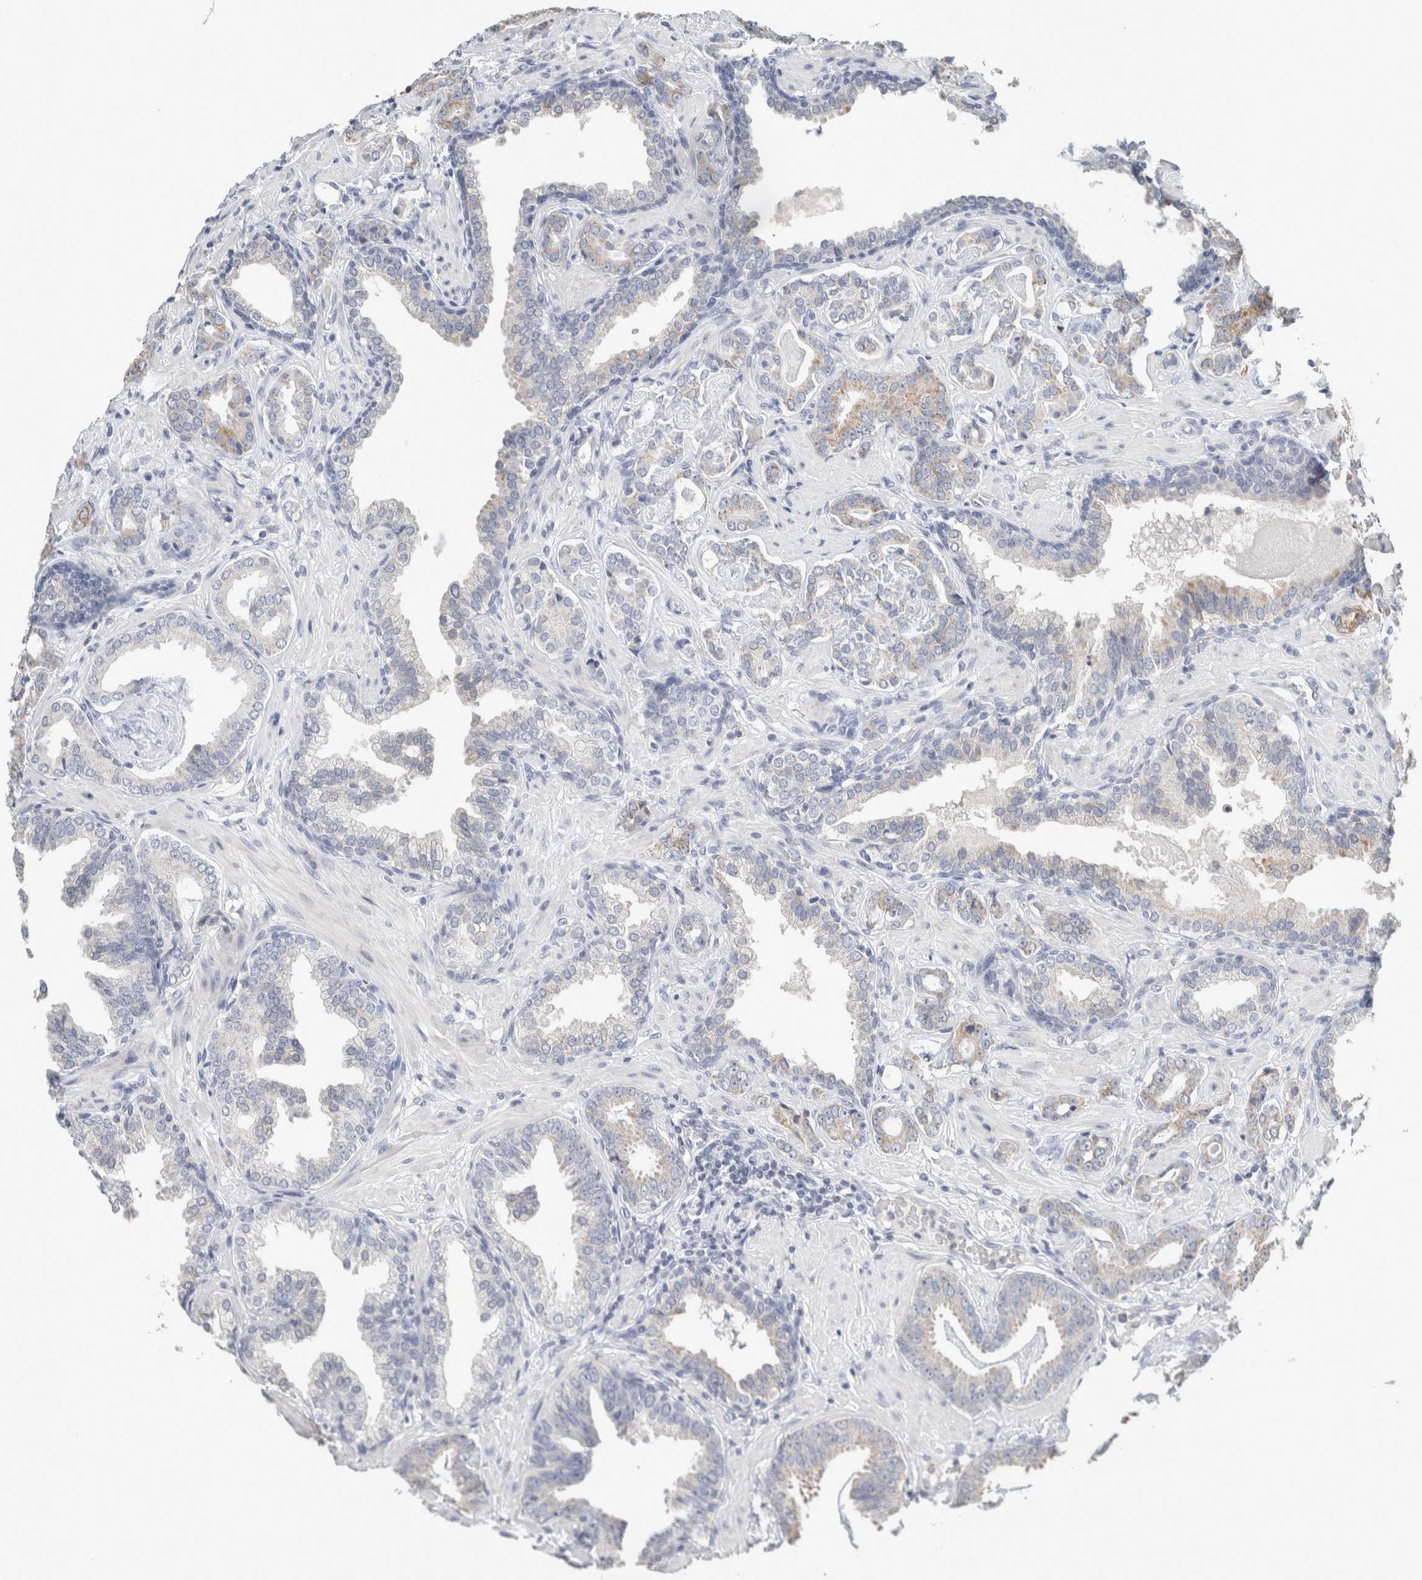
{"staining": {"intensity": "weak", "quantity": "<25%", "location": "cytoplasmic/membranous"}, "tissue": "prostate cancer", "cell_type": "Tumor cells", "image_type": "cancer", "snomed": [{"axis": "morphology", "description": "Adenocarcinoma, Low grade"}, {"axis": "topography", "description": "Prostate"}], "caption": "Immunohistochemistry (IHC) of prostate cancer (low-grade adenocarcinoma) reveals no staining in tumor cells. (Brightfield microscopy of DAB (3,3'-diaminobenzidine) IHC at high magnification).", "gene": "CRAT", "patient": {"sex": "male", "age": 53}}